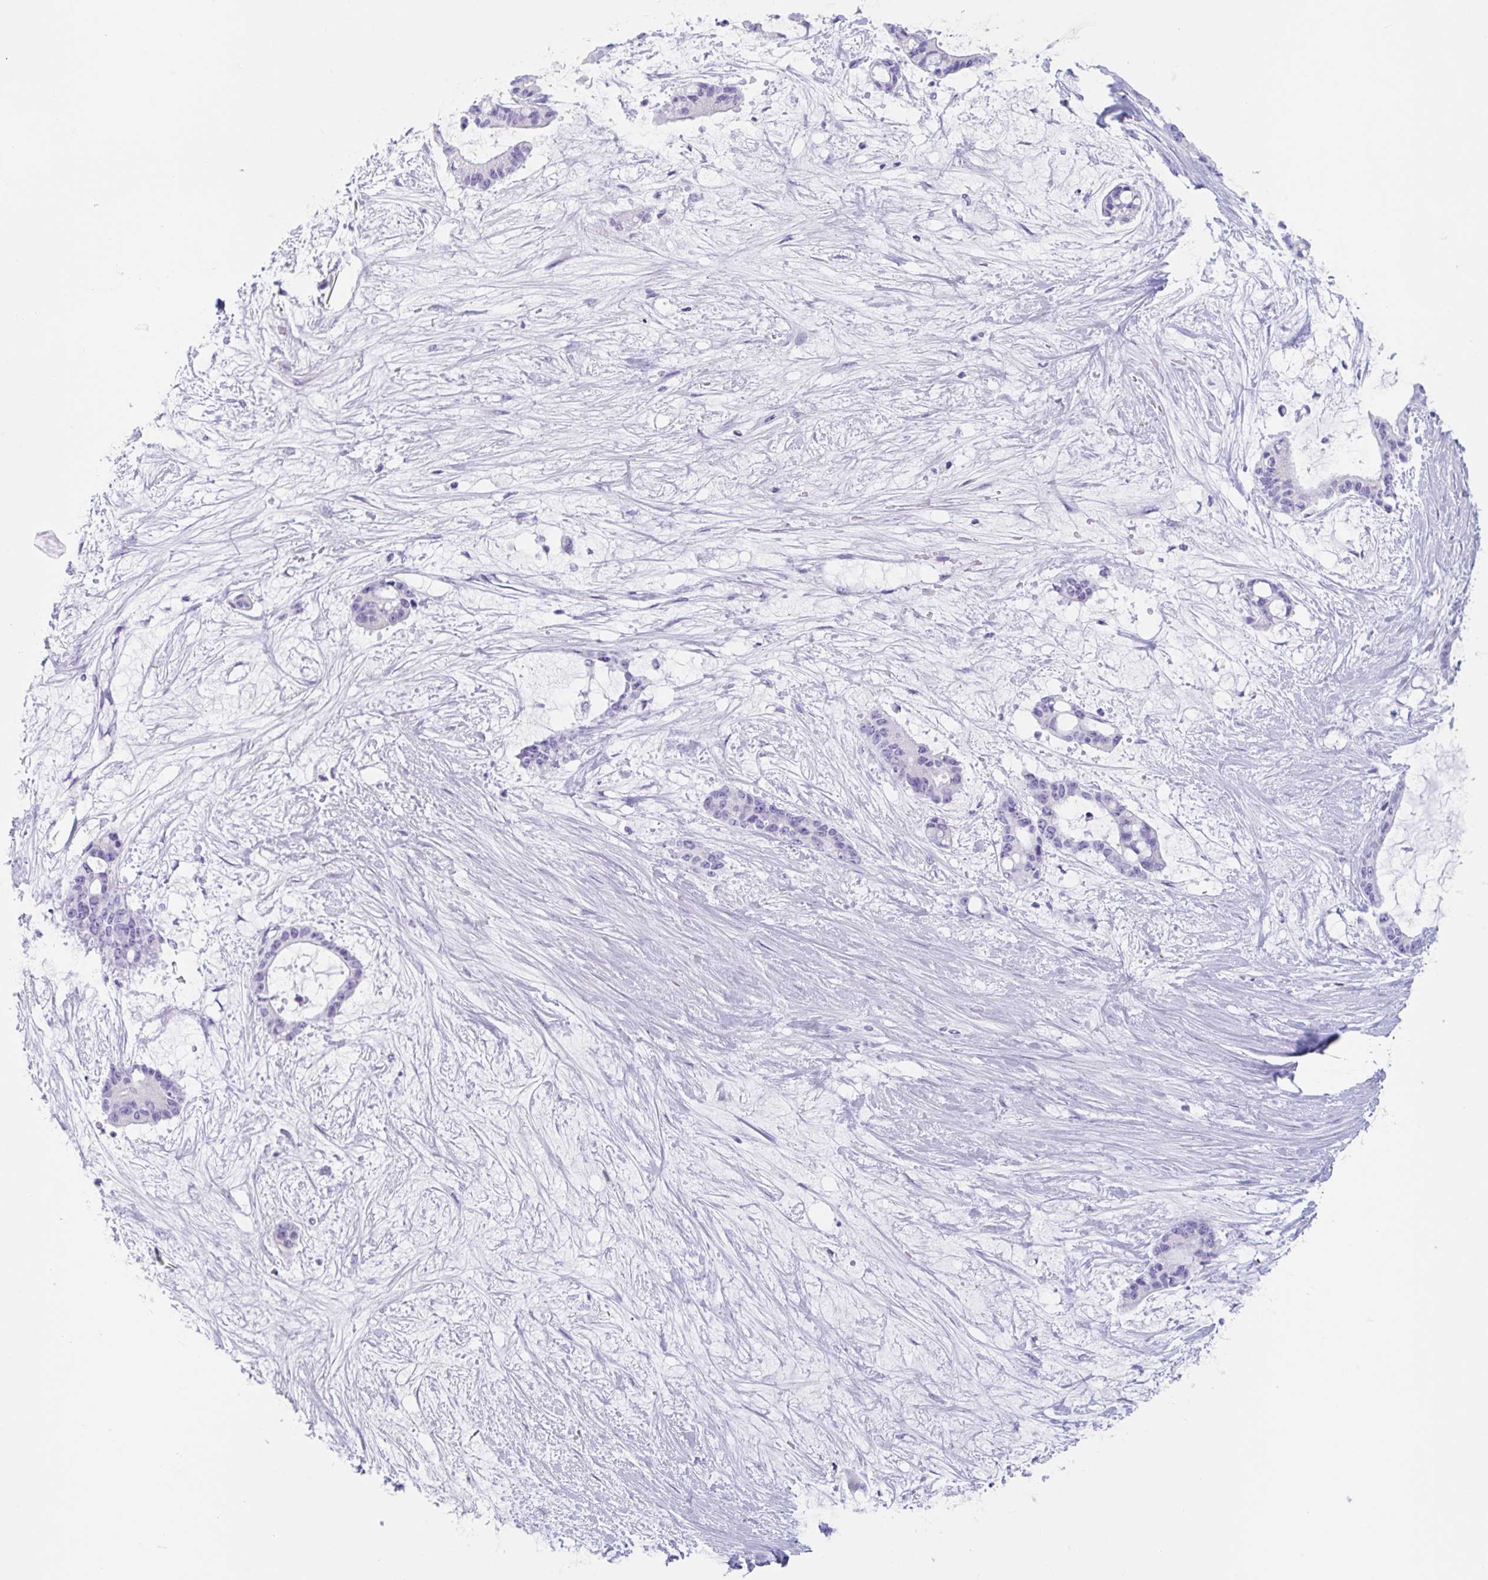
{"staining": {"intensity": "negative", "quantity": "none", "location": "none"}, "tissue": "liver cancer", "cell_type": "Tumor cells", "image_type": "cancer", "snomed": [{"axis": "morphology", "description": "Normal tissue, NOS"}, {"axis": "morphology", "description": "Cholangiocarcinoma"}, {"axis": "topography", "description": "Liver"}, {"axis": "topography", "description": "Peripheral nerve tissue"}], "caption": "DAB (3,3'-diaminobenzidine) immunohistochemical staining of cholangiocarcinoma (liver) displays no significant positivity in tumor cells.", "gene": "CPTP", "patient": {"sex": "female", "age": 73}}